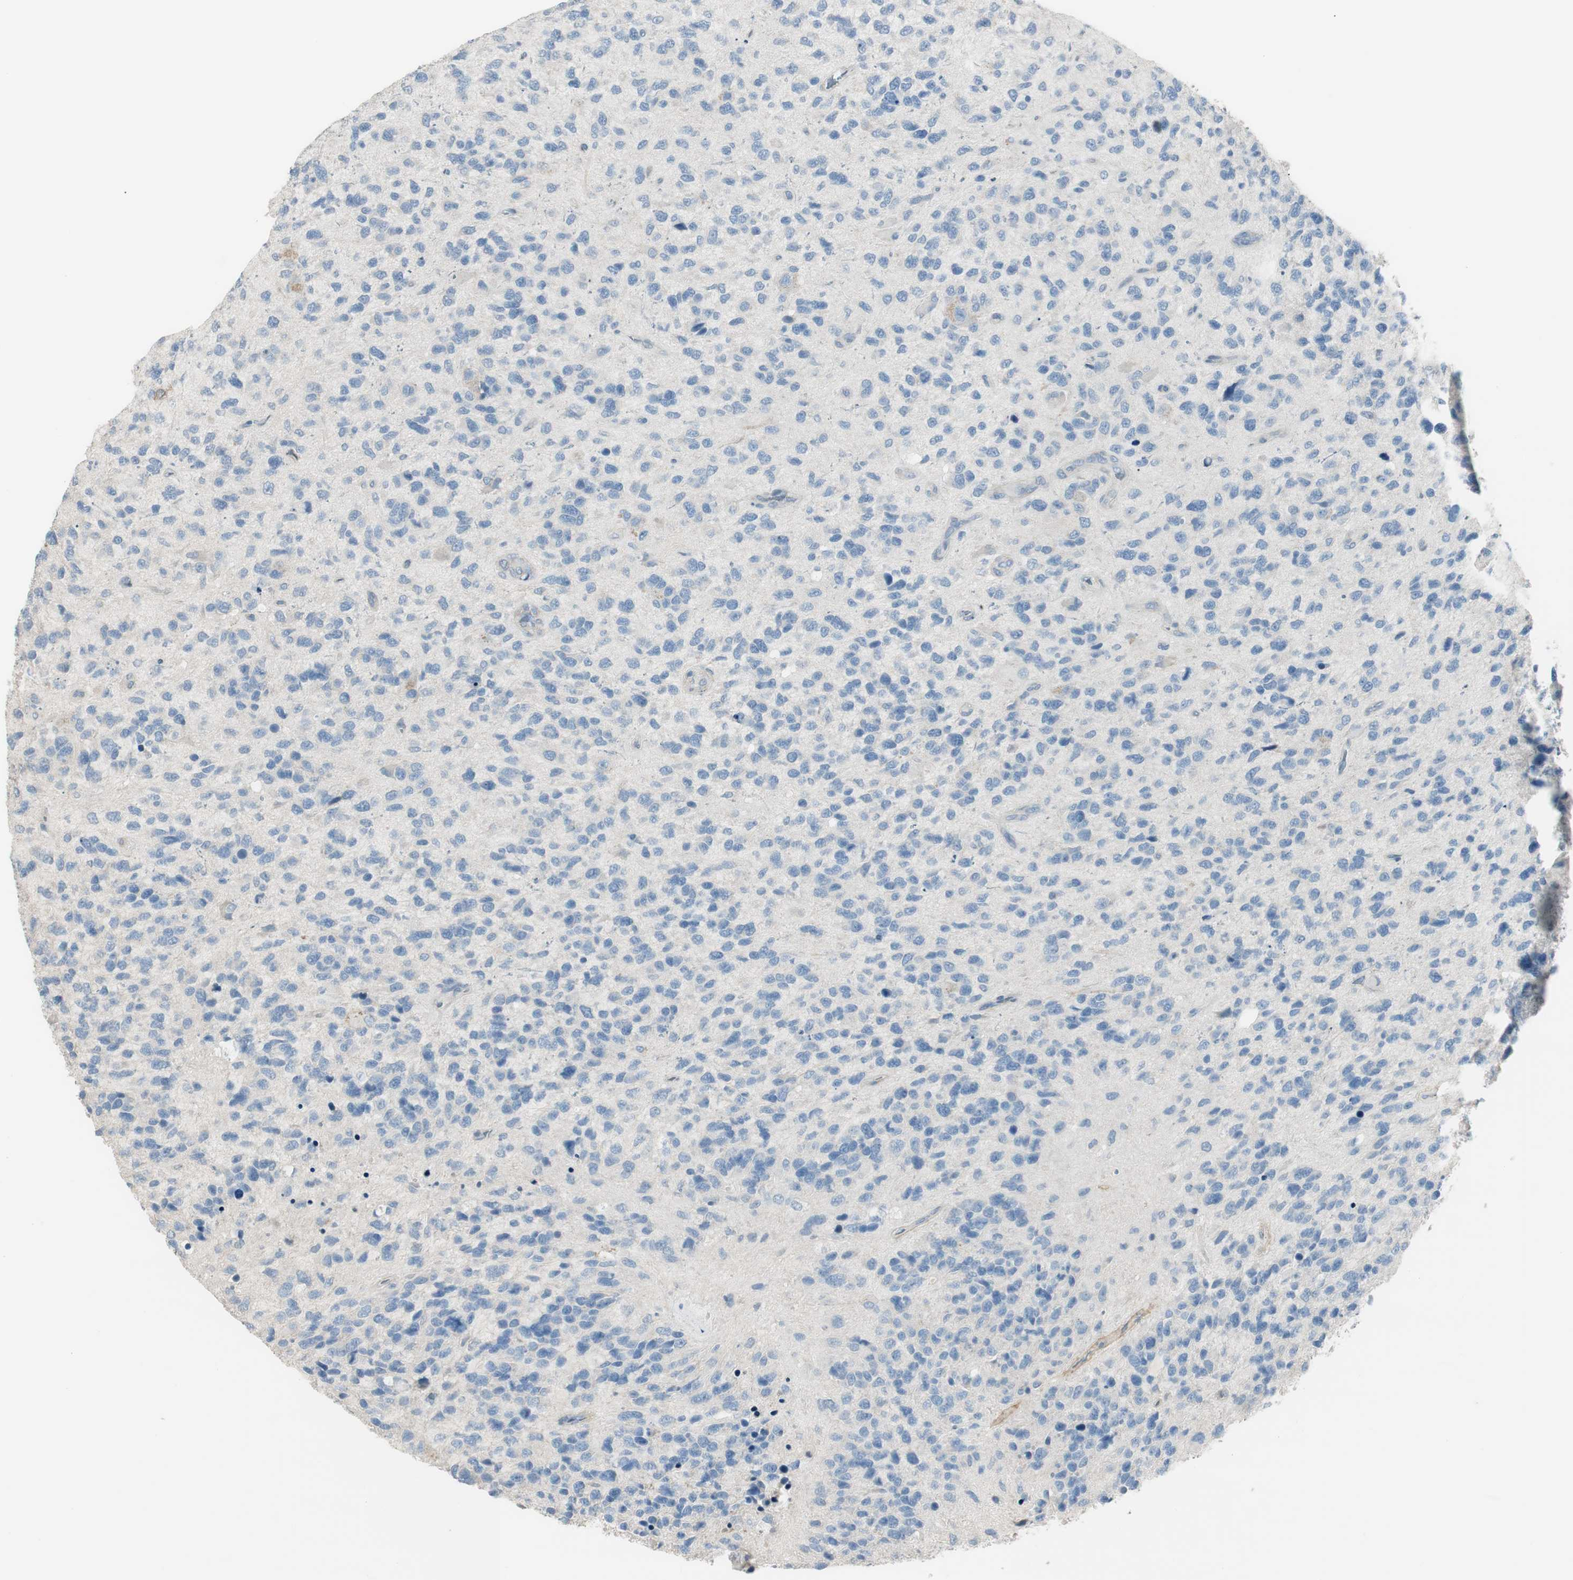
{"staining": {"intensity": "negative", "quantity": "none", "location": "none"}, "tissue": "glioma", "cell_type": "Tumor cells", "image_type": "cancer", "snomed": [{"axis": "morphology", "description": "Glioma, malignant, High grade"}, {"axis": "topography", "description": "Brain"}], "caption": "A high-resolution image shows immunohistochemistry staining of high-grade glioma (malignant), which shows no significant staining in tumor cells.", "gene": "EVA1A", "patient": {"sex": "female", "age": 58}}